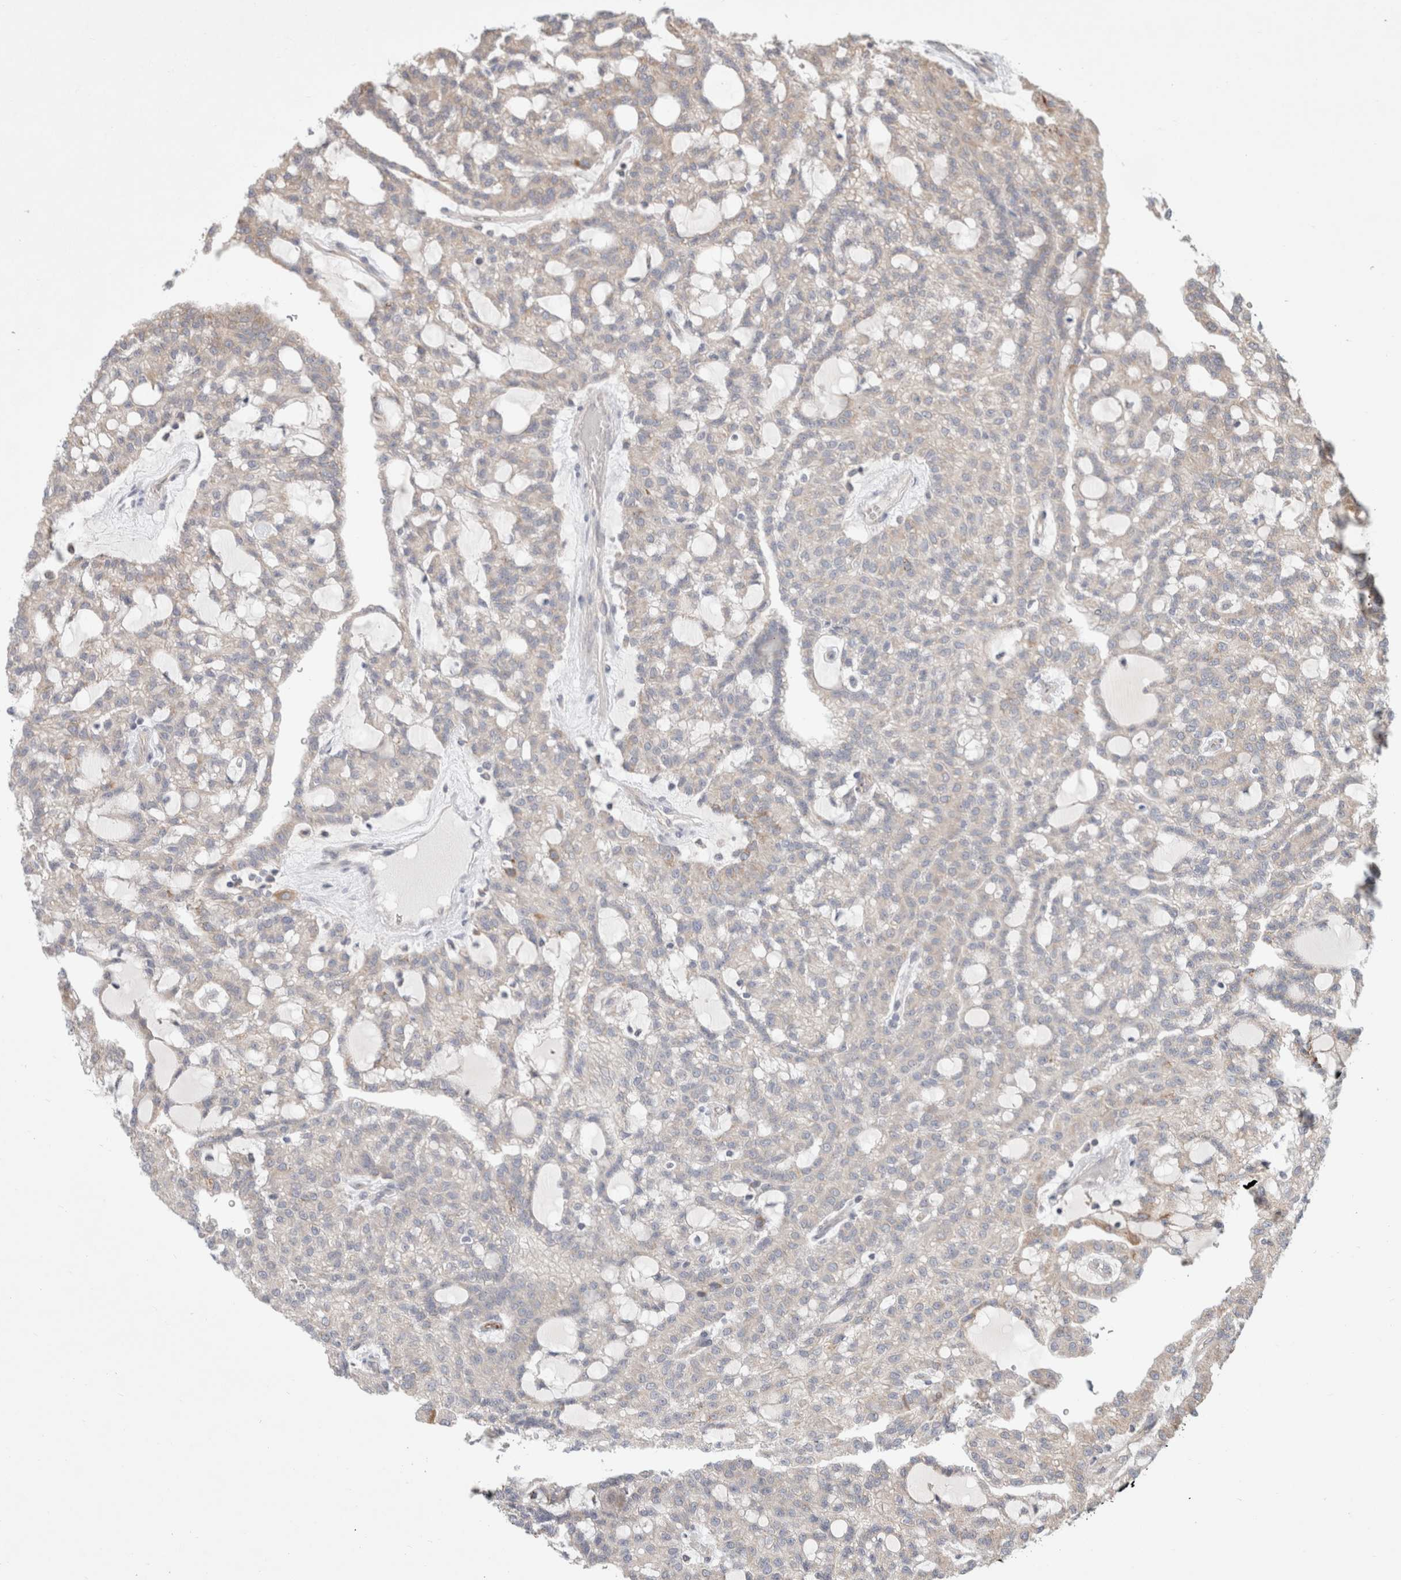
{"staining": {"intensity": "negative", "quantity": "none", "location": "none"}, "tissue": "renal cancer", "cell_type": "Tumor cells", "image_type": "cancer", "snomed": [{"axis": "morphology", "description": "Adenocarcinoma, NOS"}, {"axis": "topography", "description": "Kidney"}], "caption": "Immunohistochemical staining of adenocarcinoma (renal) demonstrates no significant staining in tumor cells.", "gene": "HROB", "patient": {"sex": "male", "age": 63}}